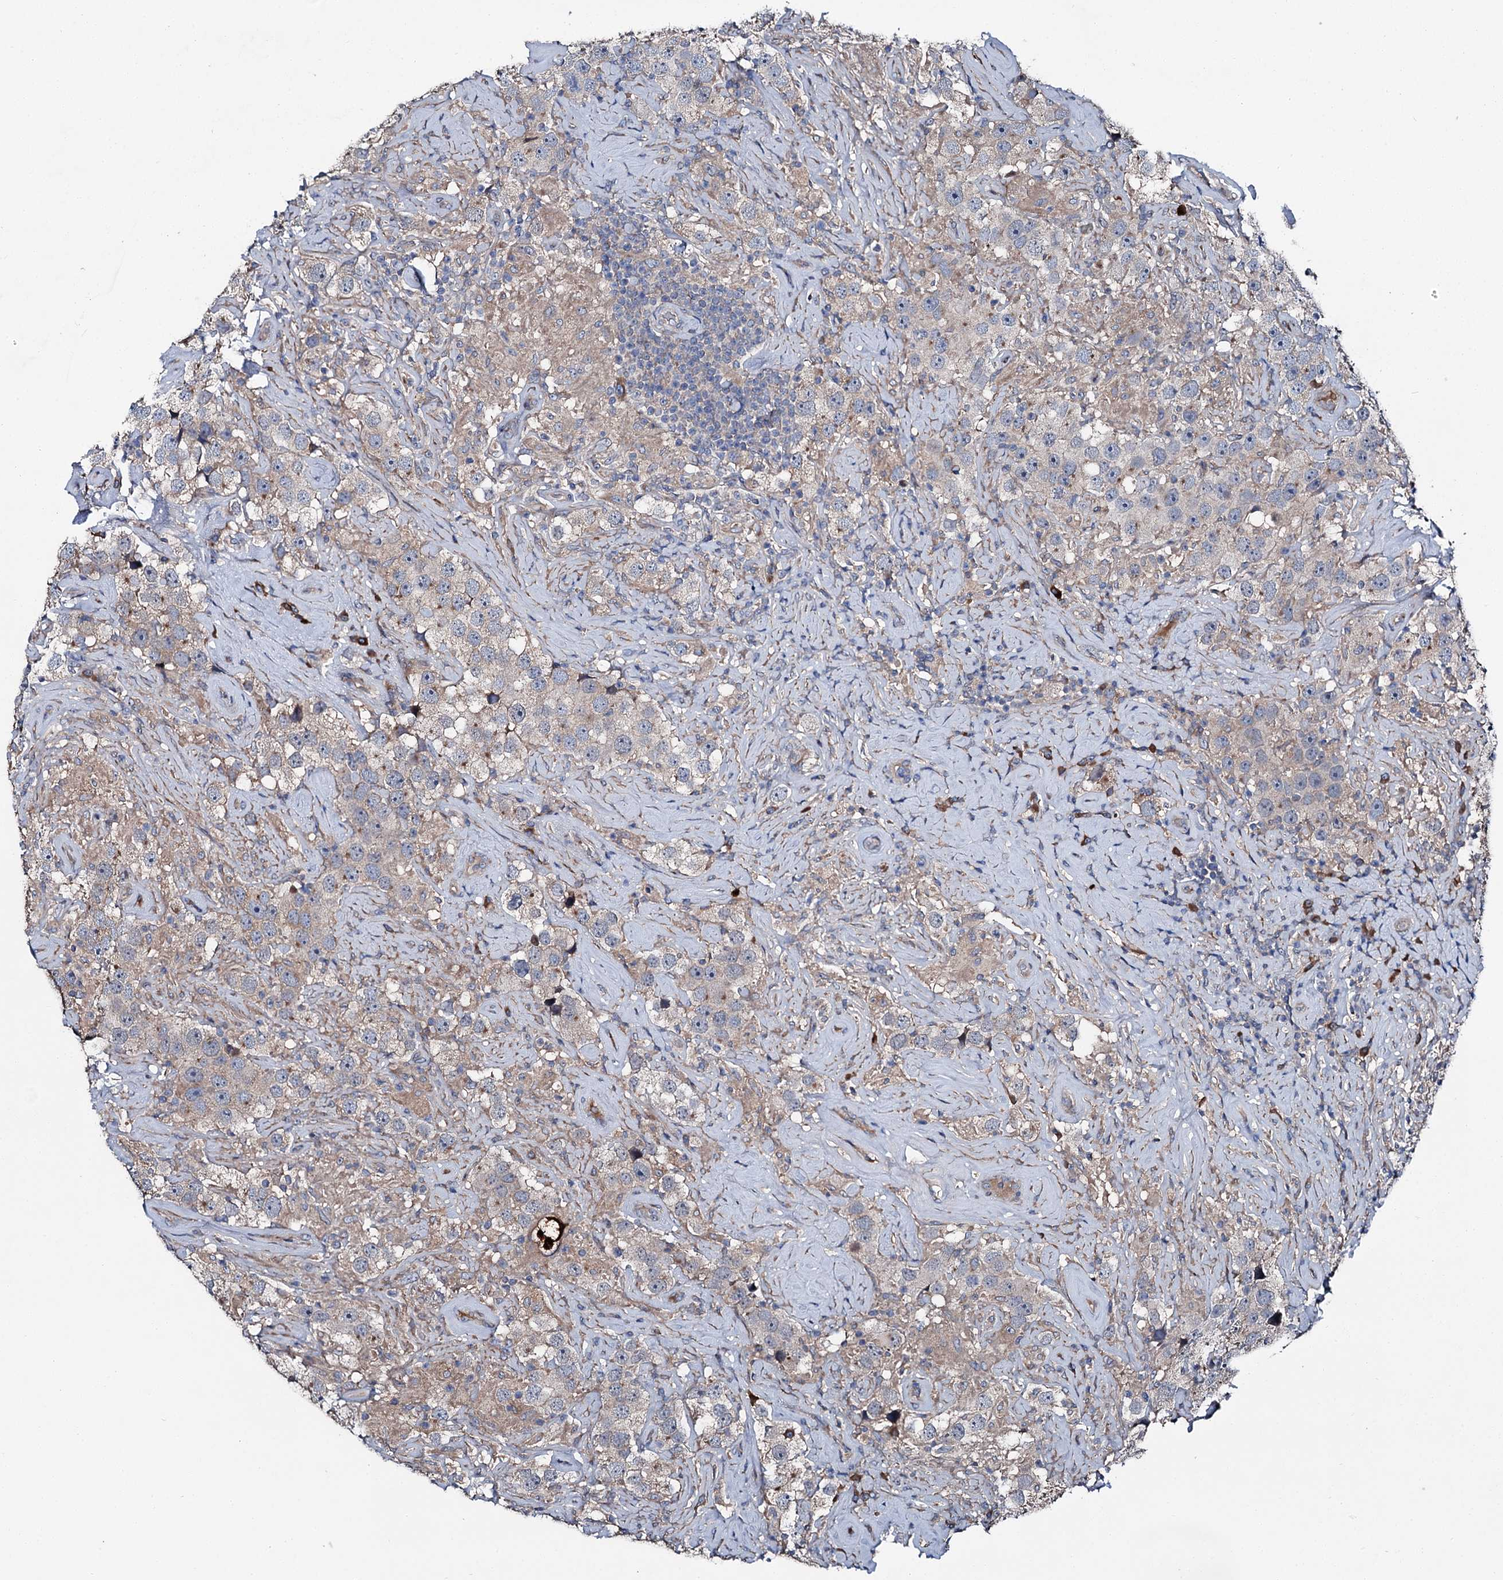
{"staining": {"intensity": "weak", "quantity": "25%-75%", "location": "cytoplasmic/membranous"}, "tissue": "testis cancer", "cell_type": "Tumor cells", "image_type": "cancer", "snomed": [{"axis": "morphology", "description": "Seminoma, NOS"}, {"axis": "topography", "description": "Testis"}], "caption": "An immunohistochemistry micrograph of tumor tissue is shown. Protein staining in brown shows weak cytoplasmic/membranous positivity in seminoma (testis) within tumor cells.", "gene": "SLC22A25", "patient": {"sex": "male", "age": 49}}